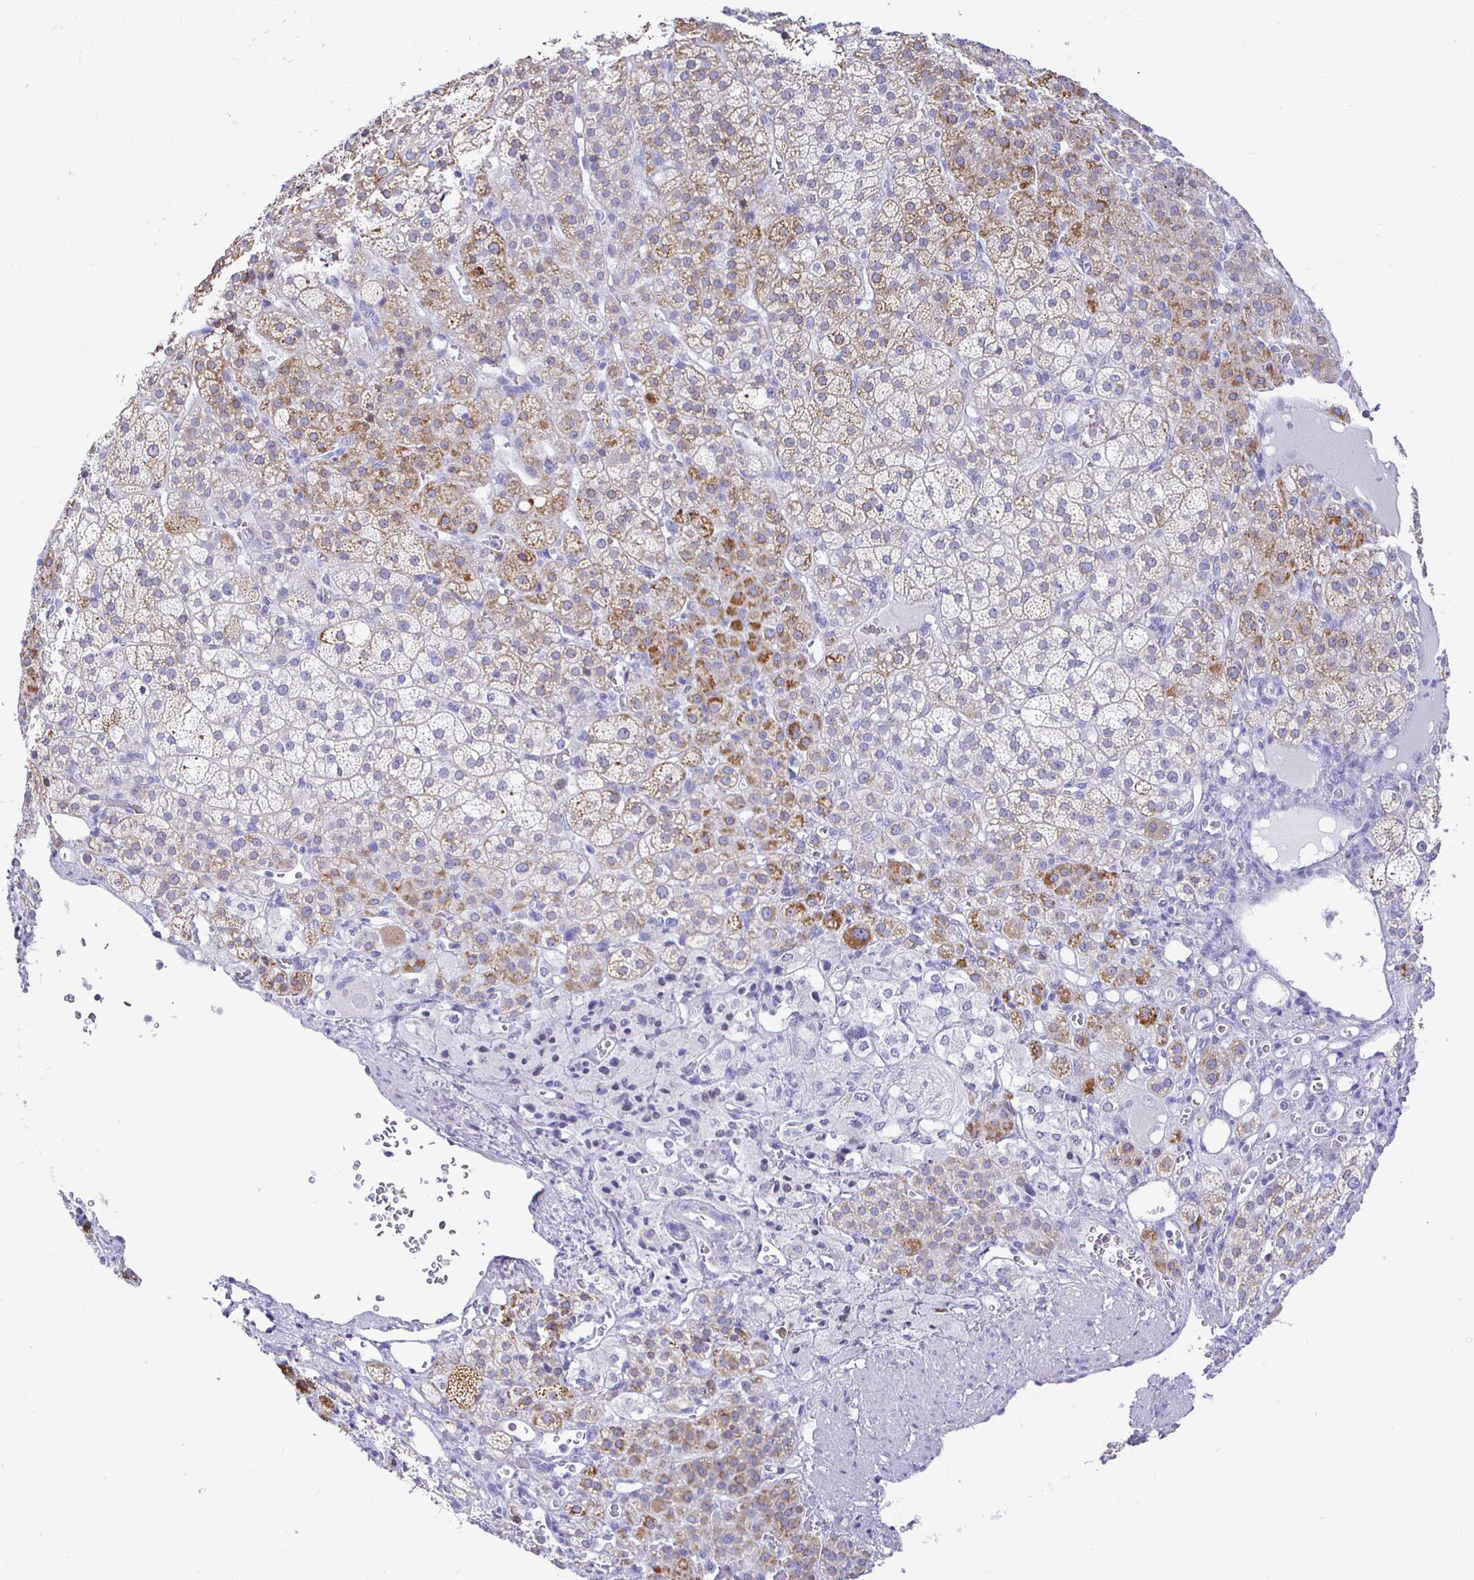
{"staining": {"intensity": "moderate", "quantity": "25%-75%", "location": "cytoplasmic/membranous"}, "tissue": "adrenal gland", "cell_type": "Glandular cells", "image_type": "normal", "snomed": [{"axis": "morphology", "description": "Normal tissue, NOS"}, {"axis": "topography", "description": "Adrenal gland"}], "caption": "A histopathology image showing moderate cytoplasmic/membranous positivity in approximately 25%-75% of glandular cells in unremarkable adrenal gland, as visualized by brown immunohistochemical staining.", "gene": "CR2", "patient": {"sex": "female", "age": 60}}